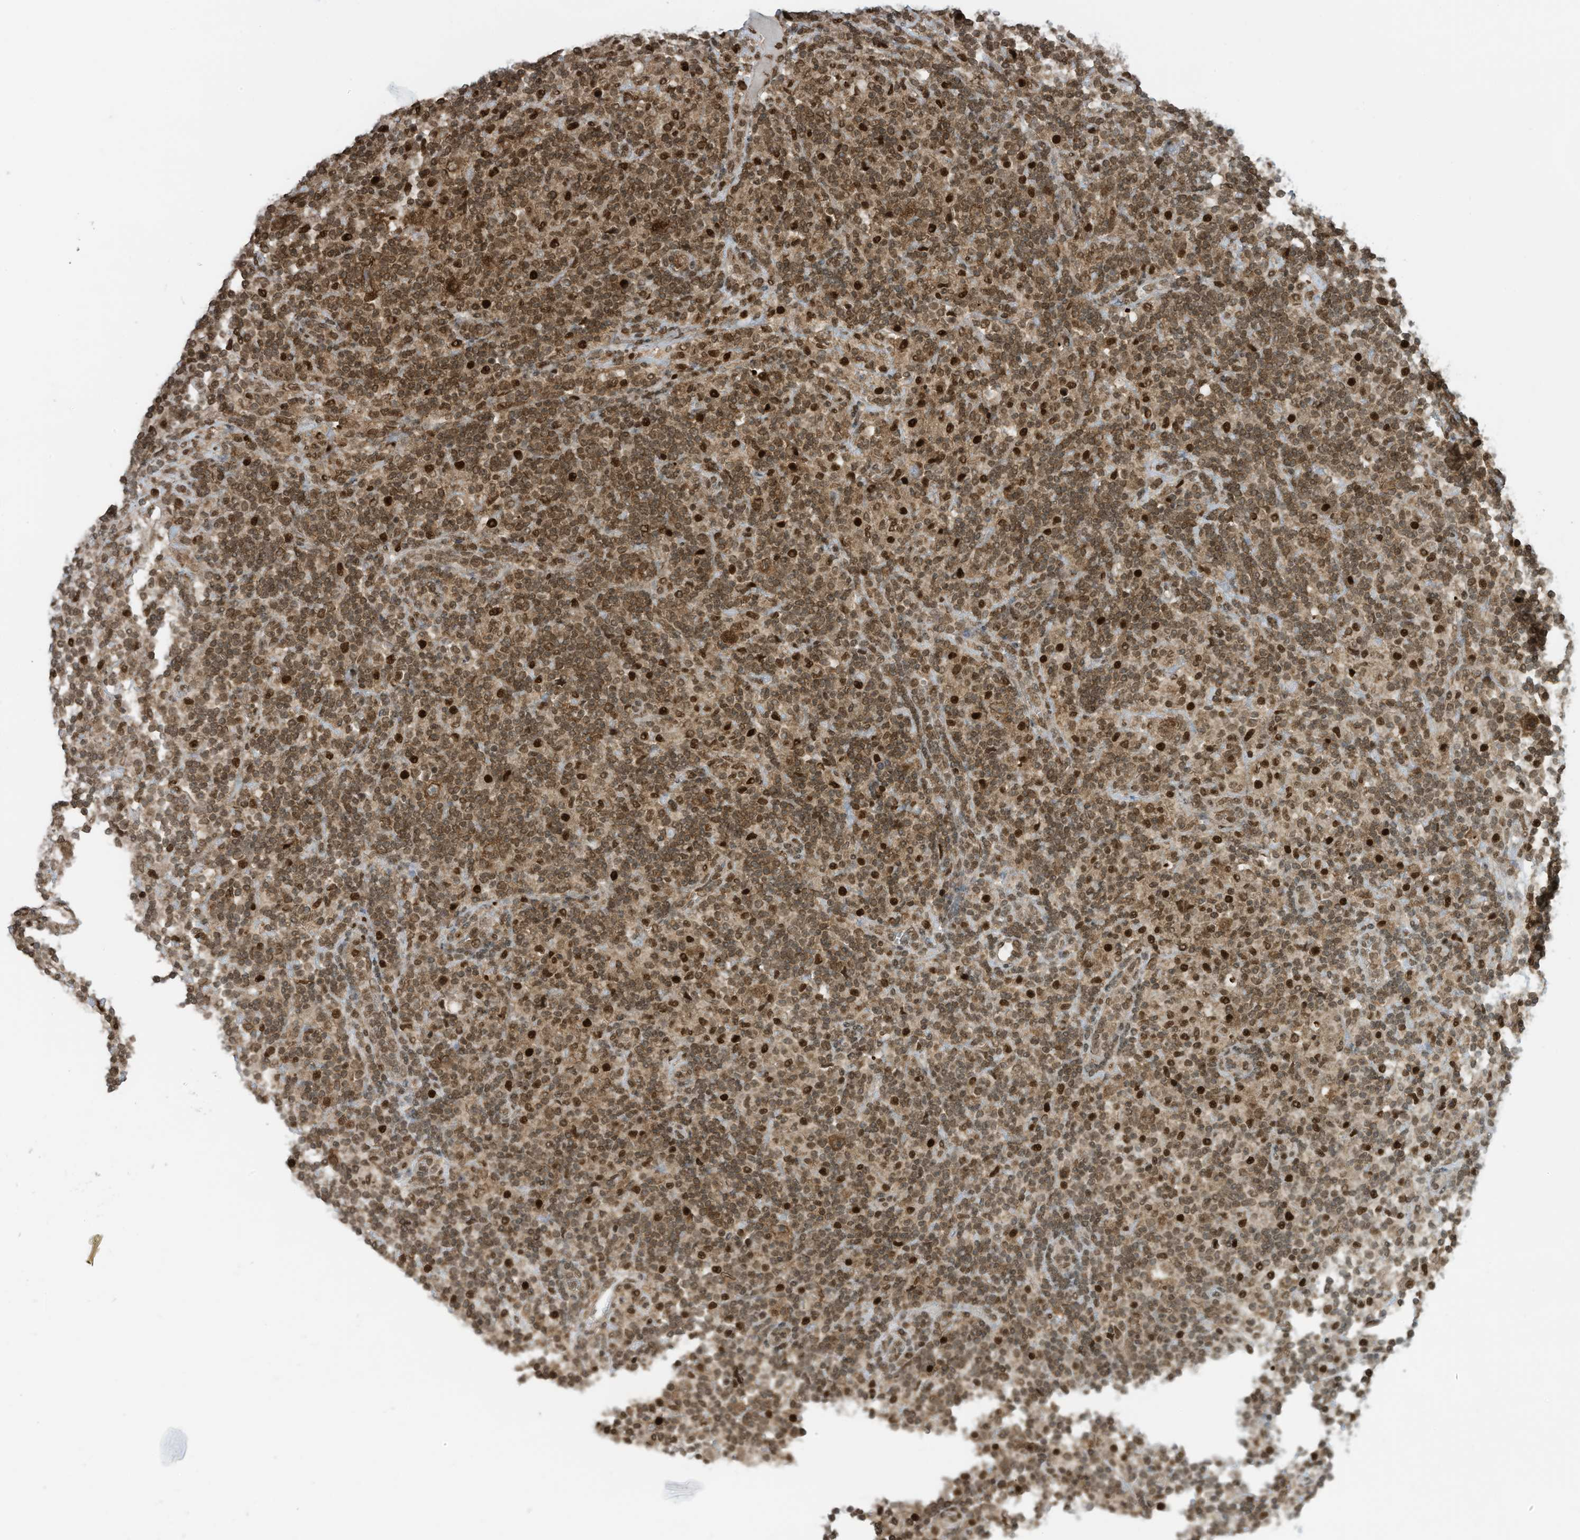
{"staining": {"intensity": "moderate", "quantity": ">75%", "location": "cytoplasmic/membranous,nuclear"}, "tissue": "lymphoma", "cell_type": "Tumor cells", "image_type": "cancer", "snomed": [{"axis": "morphology", "description": "Hodgkin's disease, NOS"}, {"axis": "topography", "description": "Lymph node"}], "caption": "This image shows immunohistochemistry (IHC) staining of Hodgkin's disease, with medium moderate cytoplasmic/membranous and nuclear expression in about >75% of tumor cells.", "gene": "KPNB1", "patient": {"sex": "male", "age": 70}}